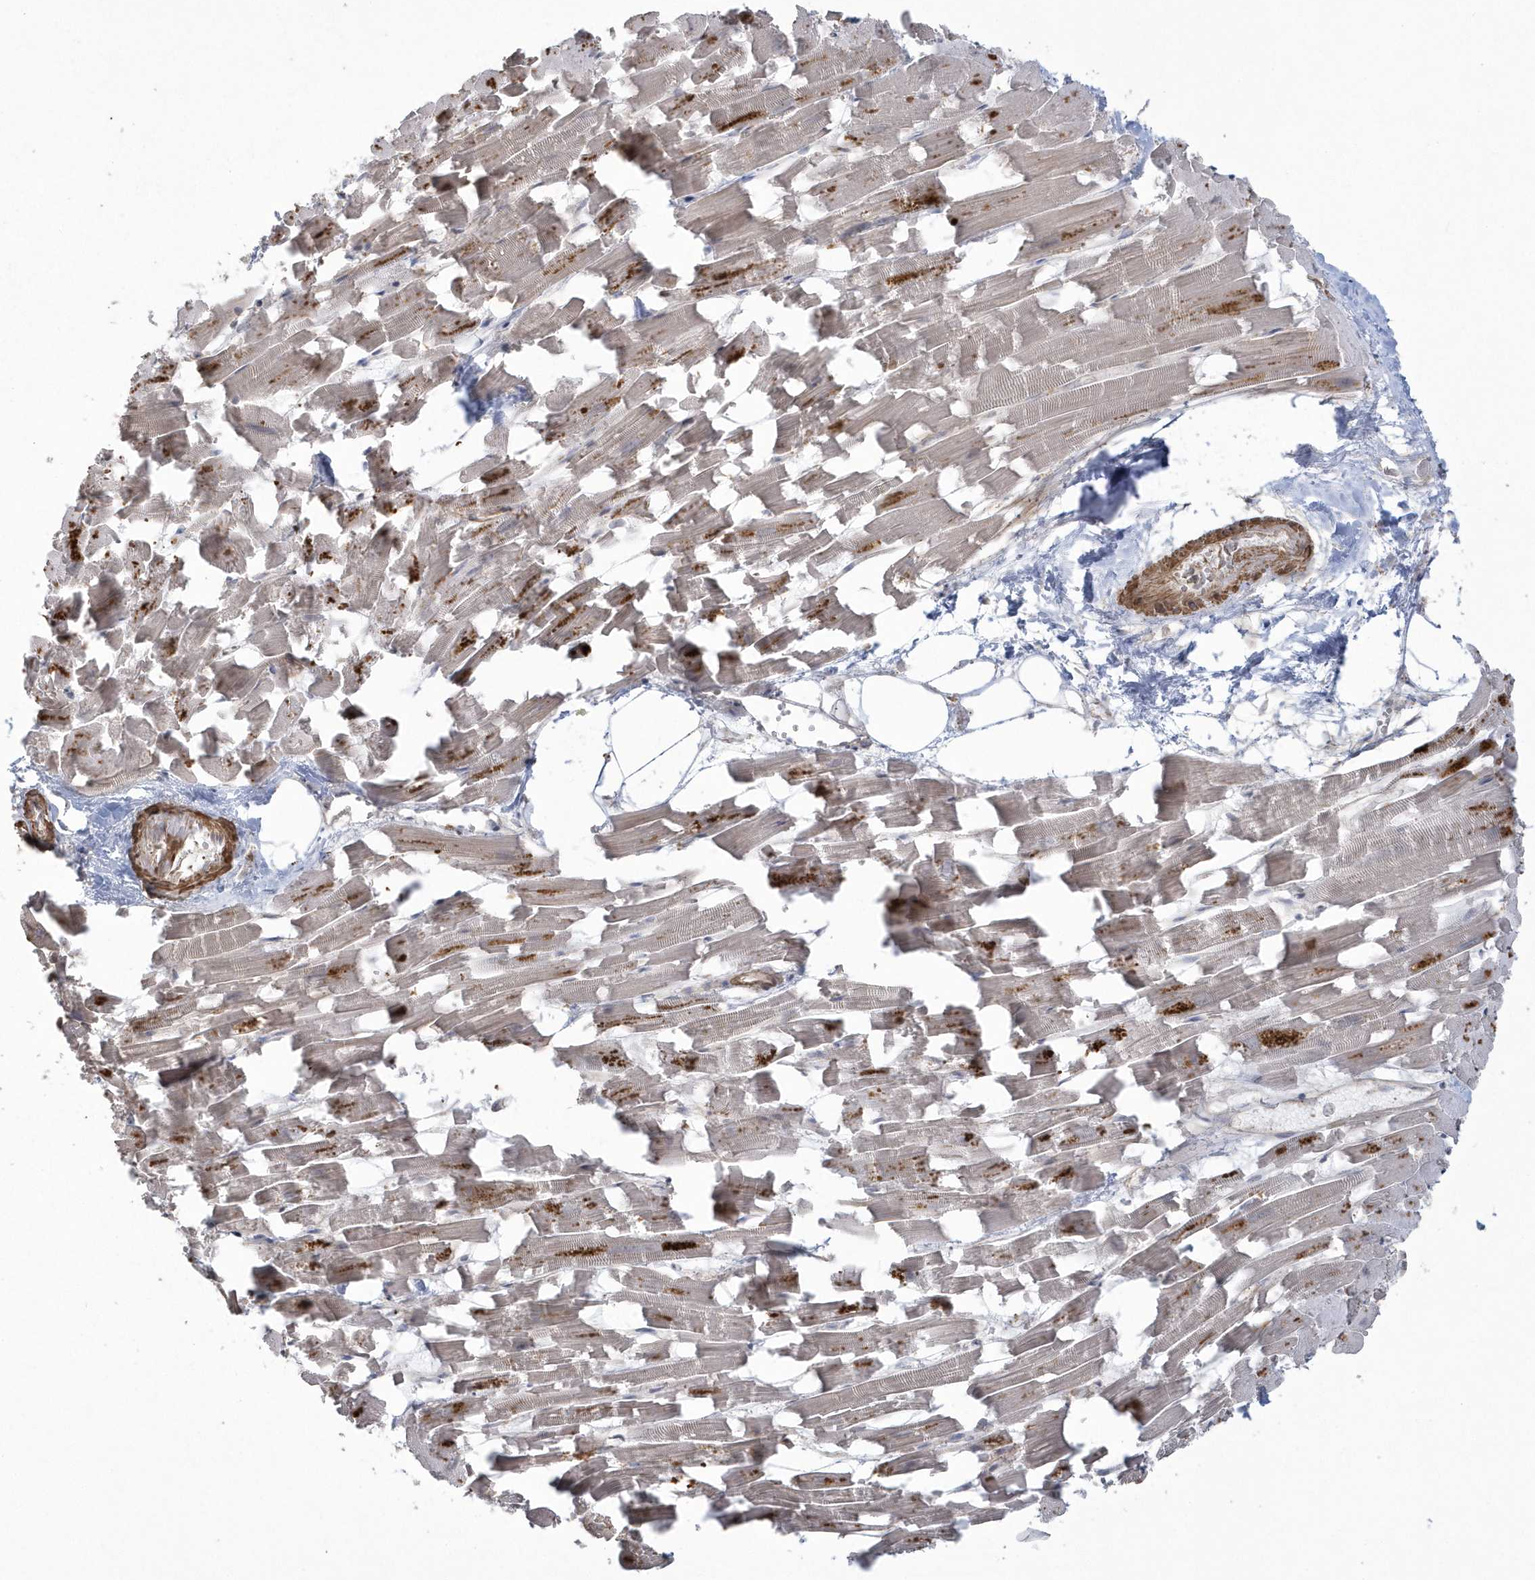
{"staining": {"intensity": "moderate", "quantity": ">75%", "location": "cytoplasmic/membranous"}, "tissue": "heart muscle", "cell_type": "Cardiomyocytes", "image_type": "normal", "snomed": [{"axis": "morphology", "description": "Normal tissue, NOS"}, {"axis": "topography", "description": "Heart"}], "caption": "A histopathology image showing moderate cytoplasmic/membranous positivity in approximately >75% of cardiomyocytes in unremarkable heart muscle, as visualized by brown immunohistochemical staining.", "gene": "ARMC8", "patient": {"sex": "female", "age": 64}}